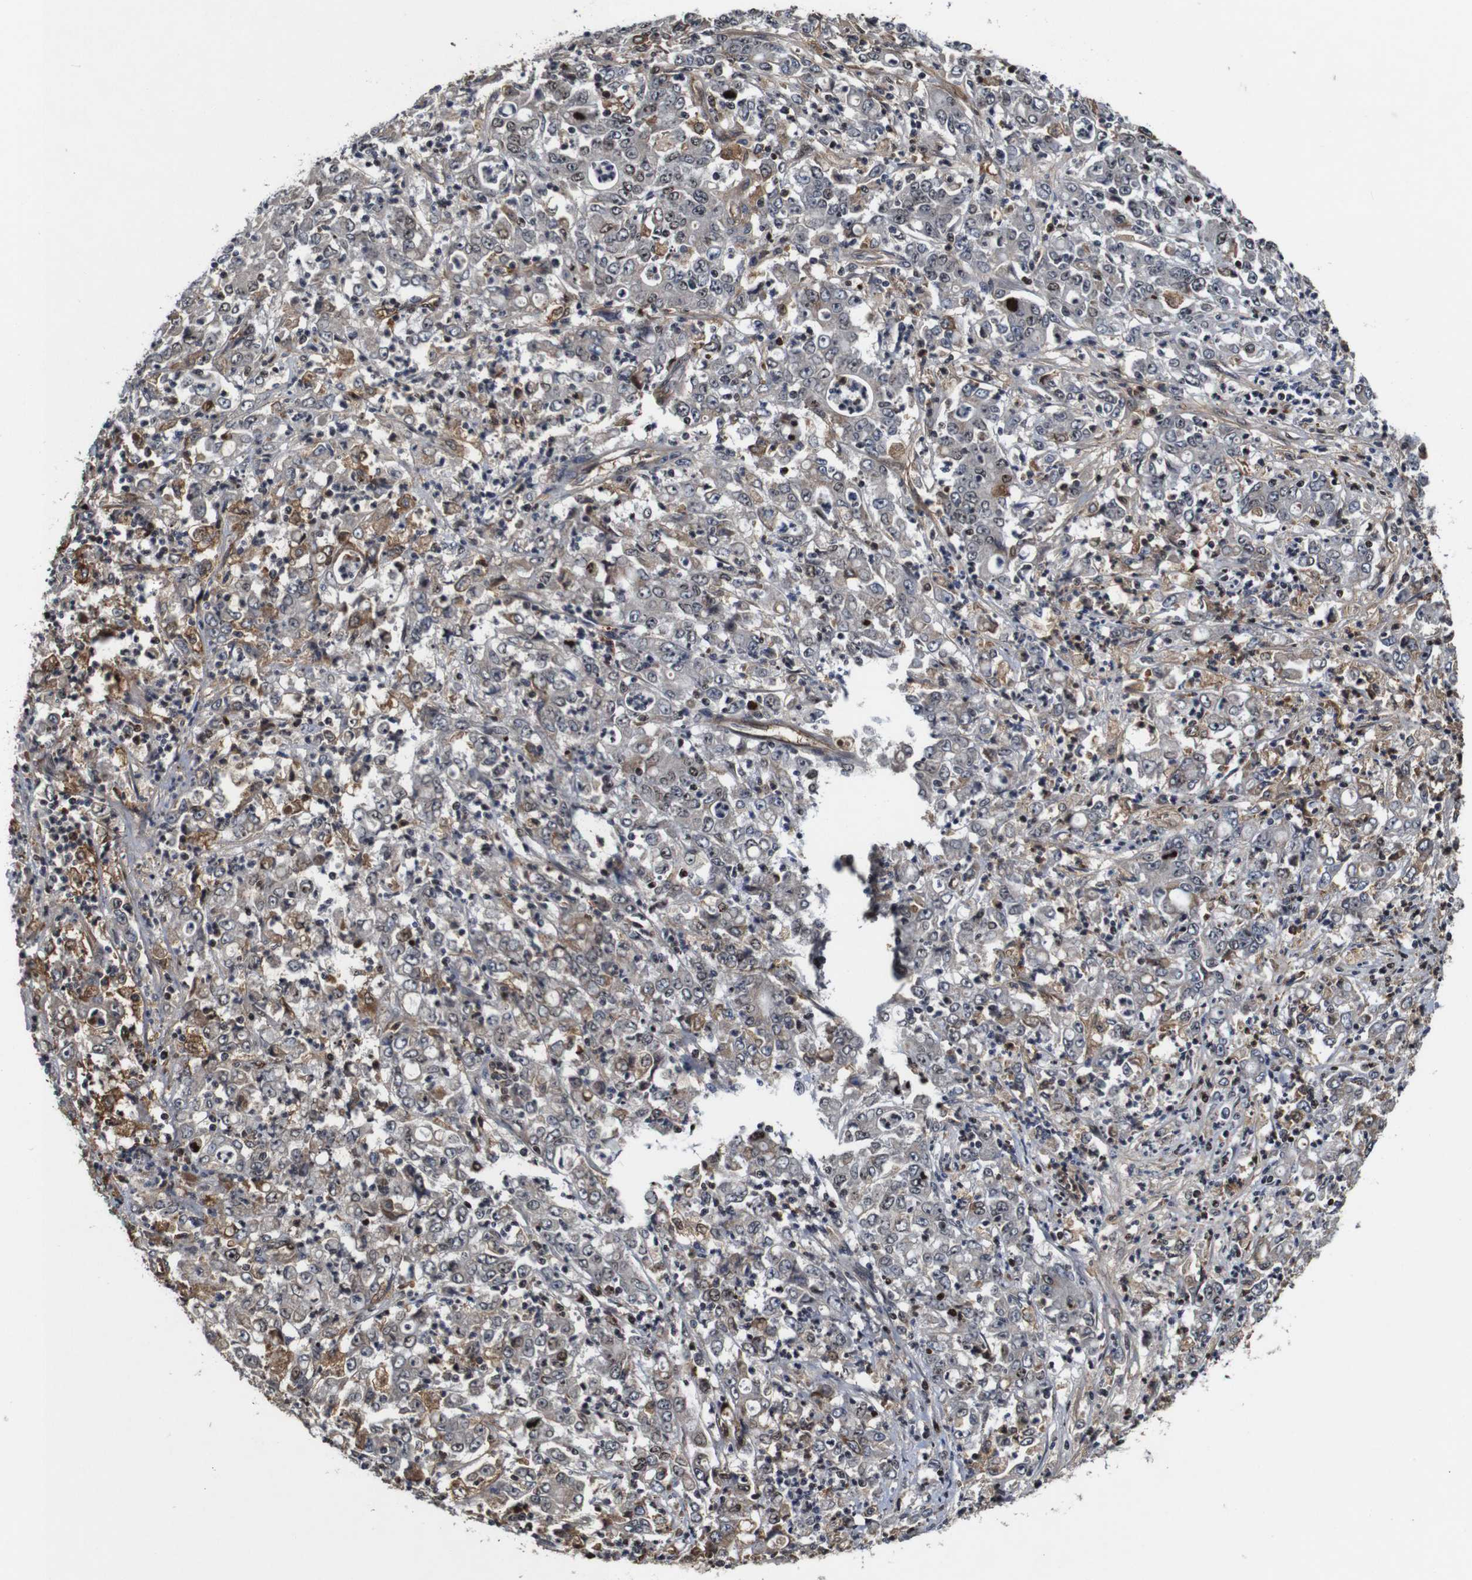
{"staining": {"intensity": "moderate", "quantity": "<25%", "location": "cytoplasmic/membranous"}, "tissue": "stomach cancer", "cell_type": "Tumor cells", "image_type": "cancer", "snomed": [{"axis": "morphology", "description": "Adenocarcinoma, NOS"}, {"axis": "topography", "description": "Stomach, lower"}], "caption": "This micrograph shows stomach adenocarcinoma stained with IHC to label a protein in brown. The cytoplasmic/membranous of tumor cells show moderate positivity for the protein. Nuclei are counter-stained blue.", "gene": "MYC", "patient": {"sex": "female", "age": 71}}